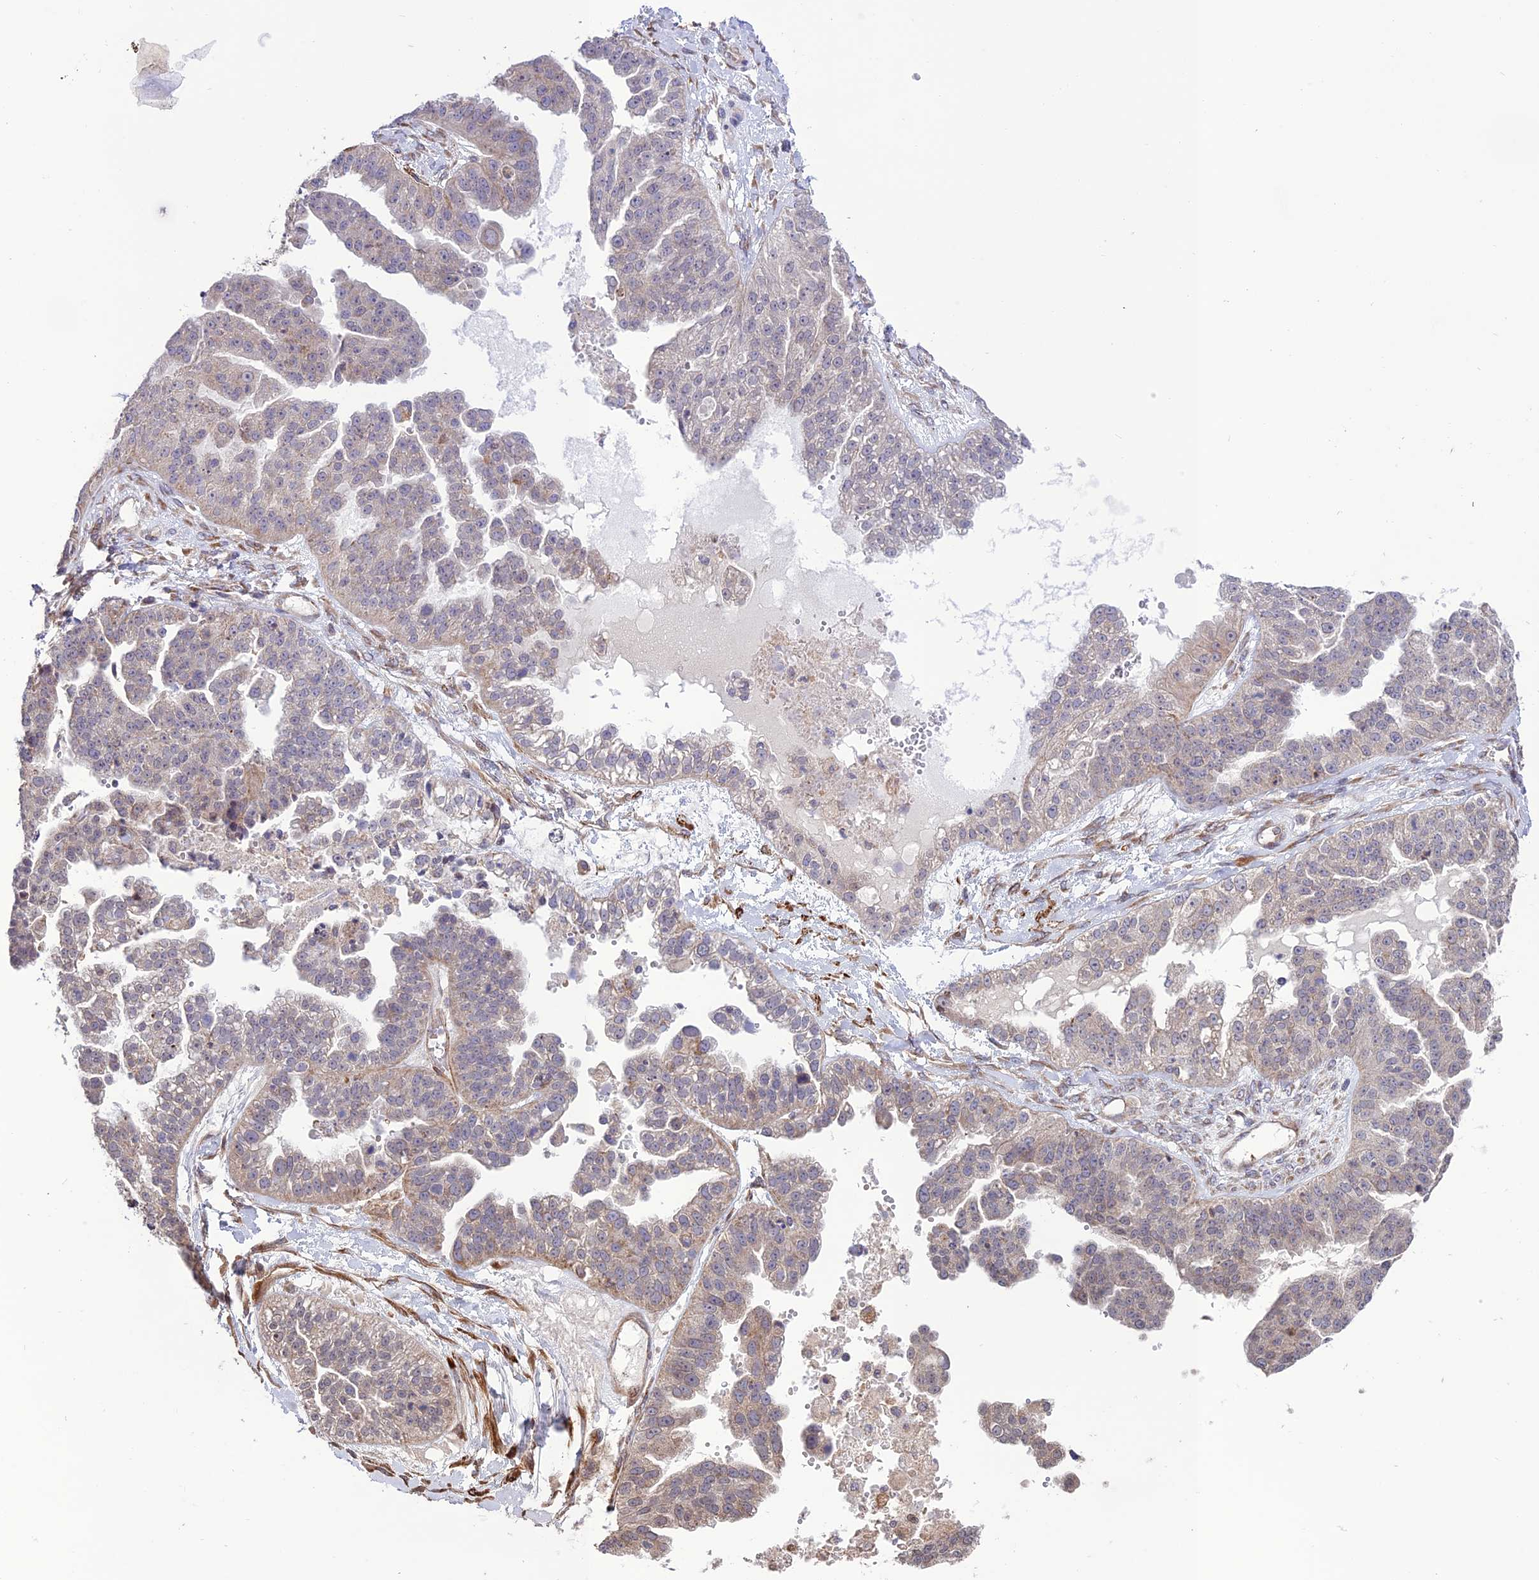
{"staining": {"intensity": "negative", "quantity": "none", "location": "none"}, "tissue": "ovarian cancer", "cell_type": "Tumor cells", "image_type": "cancer", "snomed": [{"axis": "morphology", "description": "Cystadenocarcinoma, serous, NOS"}, {"axis": "topography", "description": "Ovary"}], "caption": "IHC photomicrograph of ovarian serous cystadenocarcinoma stained for a protein (brown), which reveals no positivity in tumor cells. (Brightfield microscopy of DAB IHC at high magnification).", "gene": "TNIP3", "patient": {"sex": "female", "age": 58}}